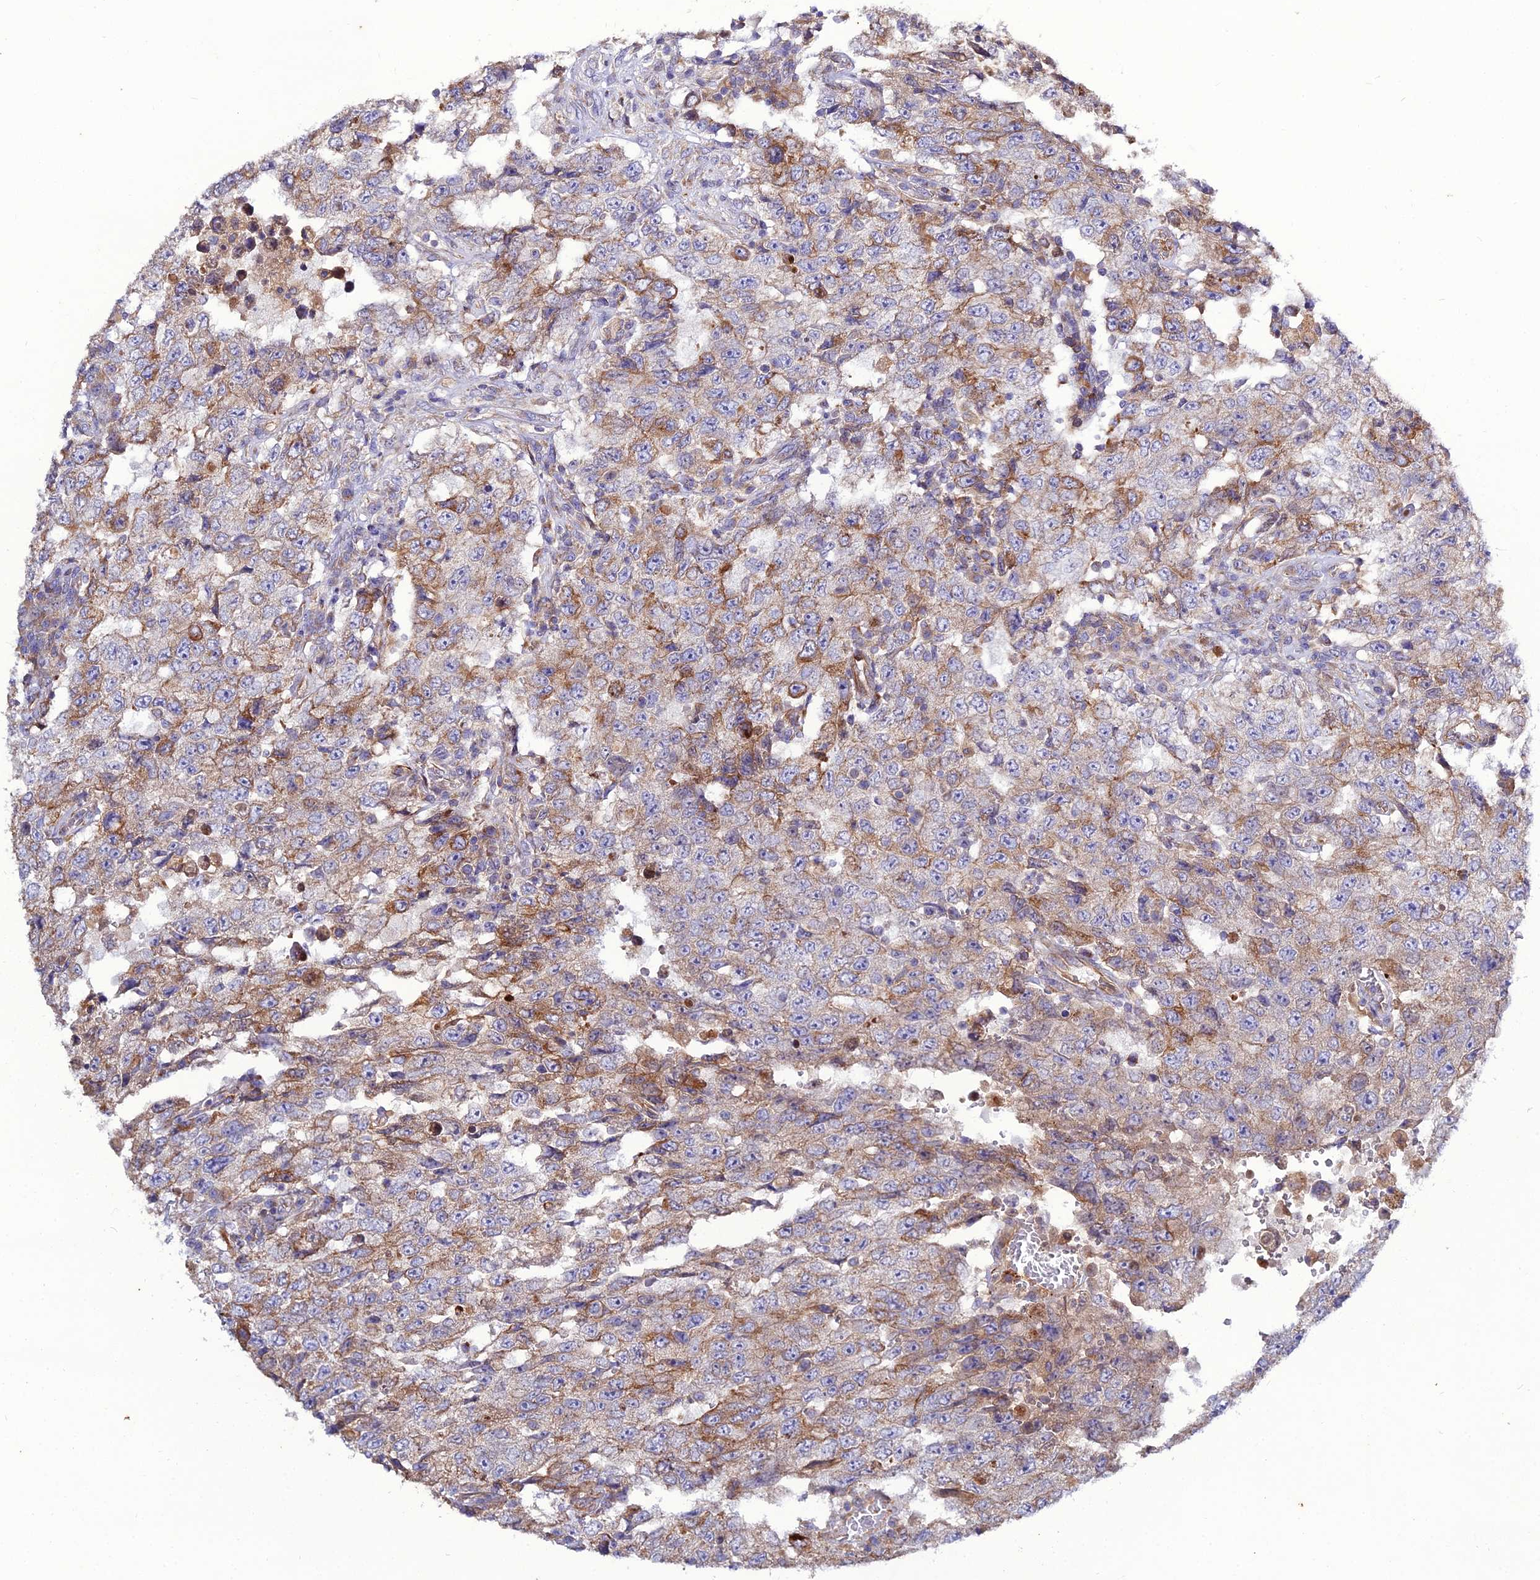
{"staining": {"intensity": "moderate", "quantity": "<25%", "location": "cytoplasmic/membranous"}, "tissue": "testis cancer", "cell_type": "Tumor cells", "image_type": "cancer", "snomed": [{"axis": "morphology", "description": "Carcinoma, Embryonal, NOS"}, {"axis": "topography", "description": "Testis"}], "caption": "A brown stain labels moderate cytoplasmic/membranous staining of a protein in embryonal carcinoma (testis) tumor cells.", "gene": "ARL6IP1", "patient": {"sex": "male", "age": 26}}